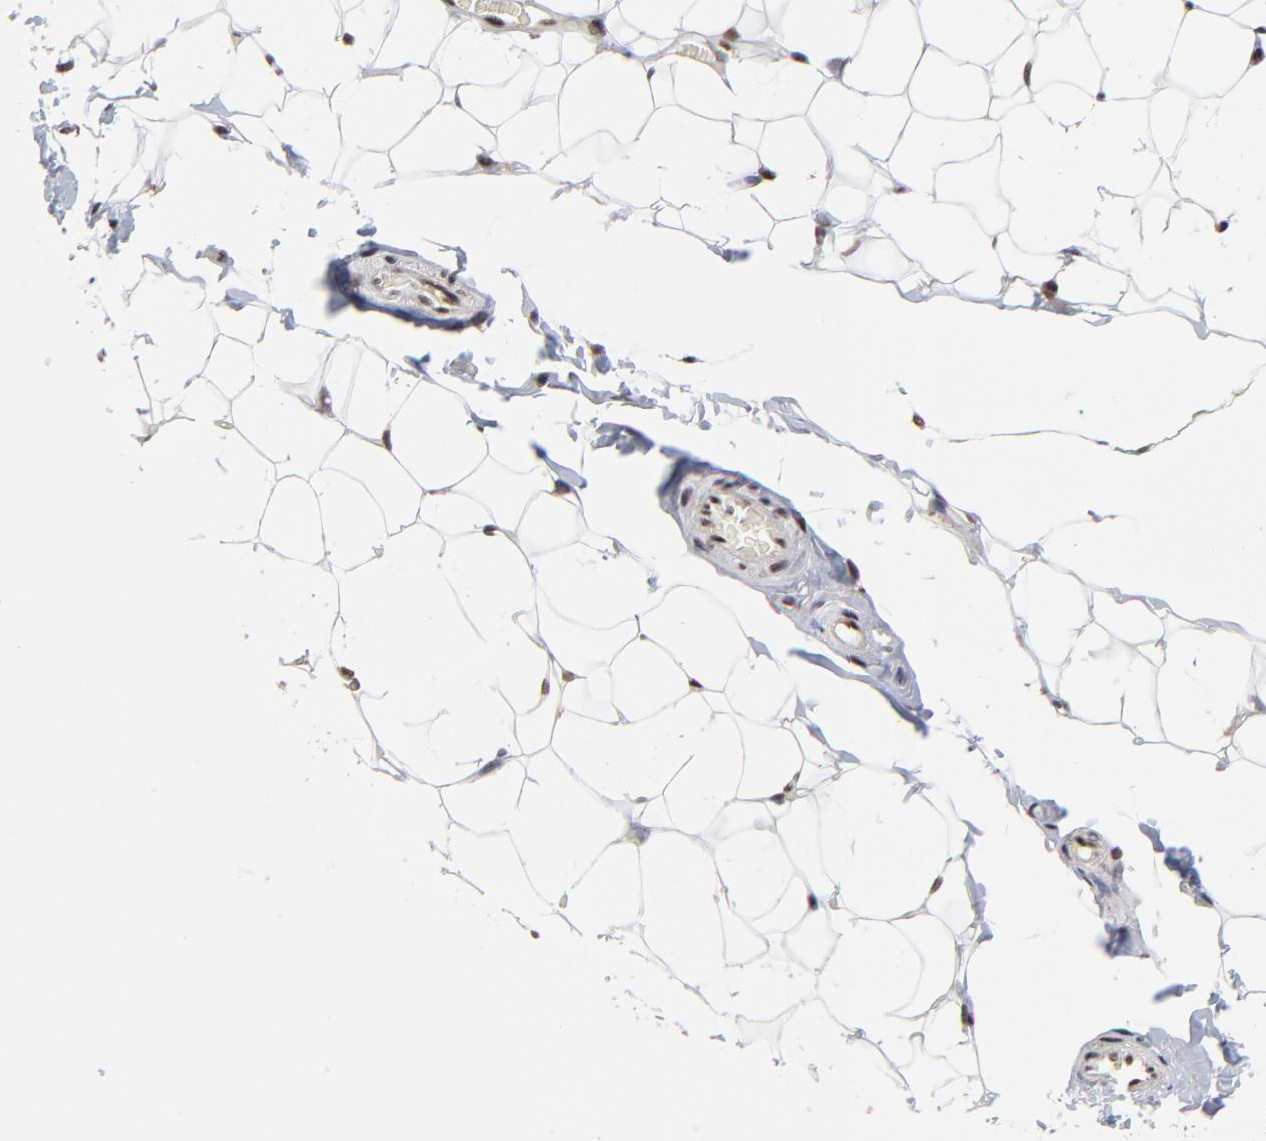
{"staining": {"intensity": "moderate", "quantity": ">75%", "location": "nuclear"}, "tissue": "adipose tissue", "cell_type": "Adipocytes", "image_type": "normal", "snomed": [{"axis": "morphology", "description": "Normal tissue, NOS"}, {"axis": "topography", "description": "Soft tissue"}], "caption": "DAB (3,3'-diaminobenzidine) immunohistochemical staining of unremarkable human adipose tissue exhibits moderate nuclear protein expression in approximately >75% of adipocytes. Nuclei are stained in blue.", "gene": "RBM22", "patient": {"sex": "male", "age": 26}}